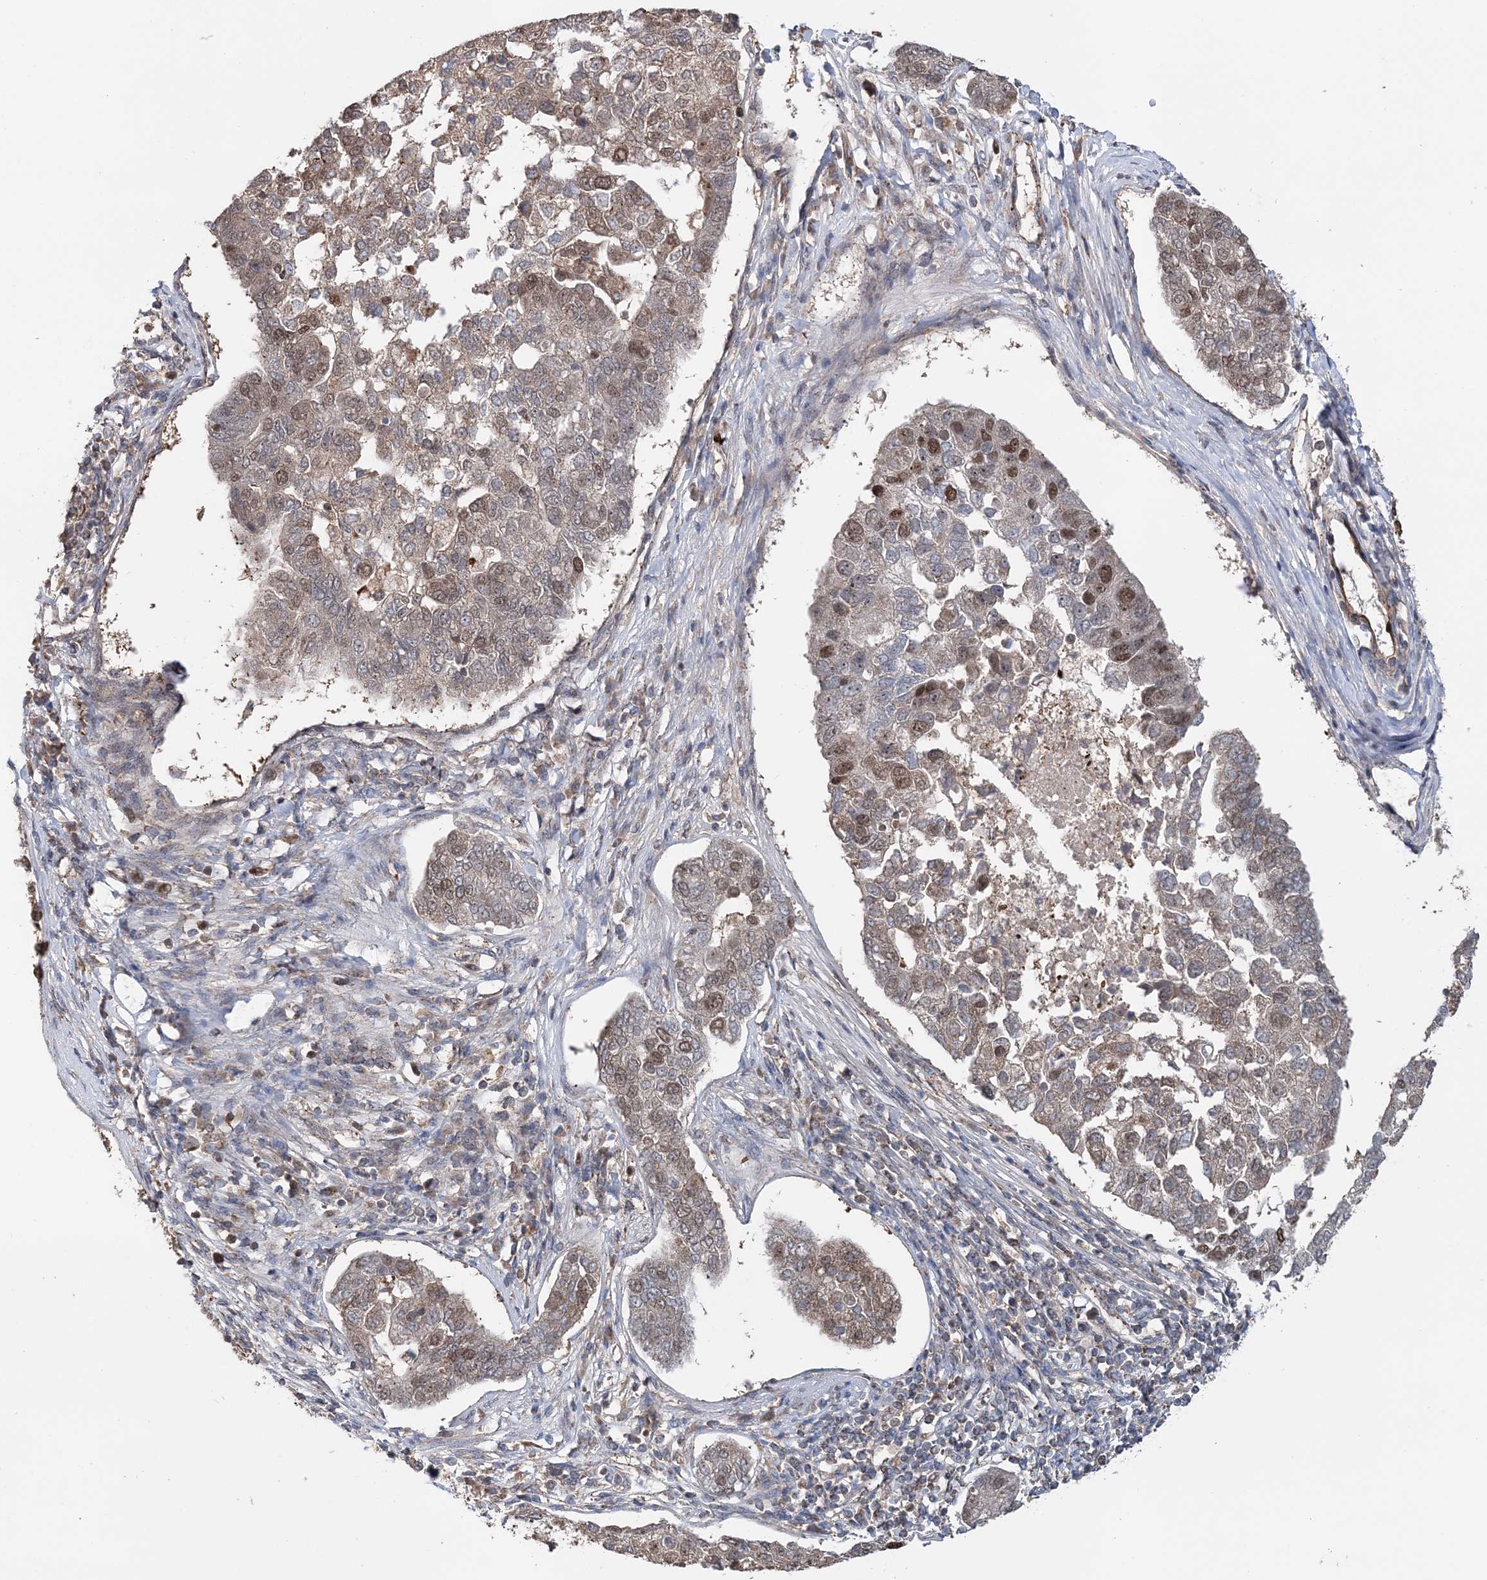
{"staining": {"intensity": "moderate", "quantity": "25%-75%", "location": "cytoplasmic/membranous,nuclear"}, "tissue": "pancreatic cancer", "cell_type": "Tumor cells", "image_type": "cancer", "snomed": [{"axis": "morphology", "description": "Adenocarcinoma, NOS"}, {"axis": "topography", "description": "Pancreas"}], "caption": "Pancreatic cancer stained with immunohistochemistry (IHC) displays moderate cytoplasmic/membranous and nuclear staining in about 25%-75% of tumor cells. The staining is performed using DAB brown chromogen to label protein expression. The nuclei are counter-stained blue using hematoxylin.", "gene": "KIF4A", "patient": {"sex": "female", "age": 61}}